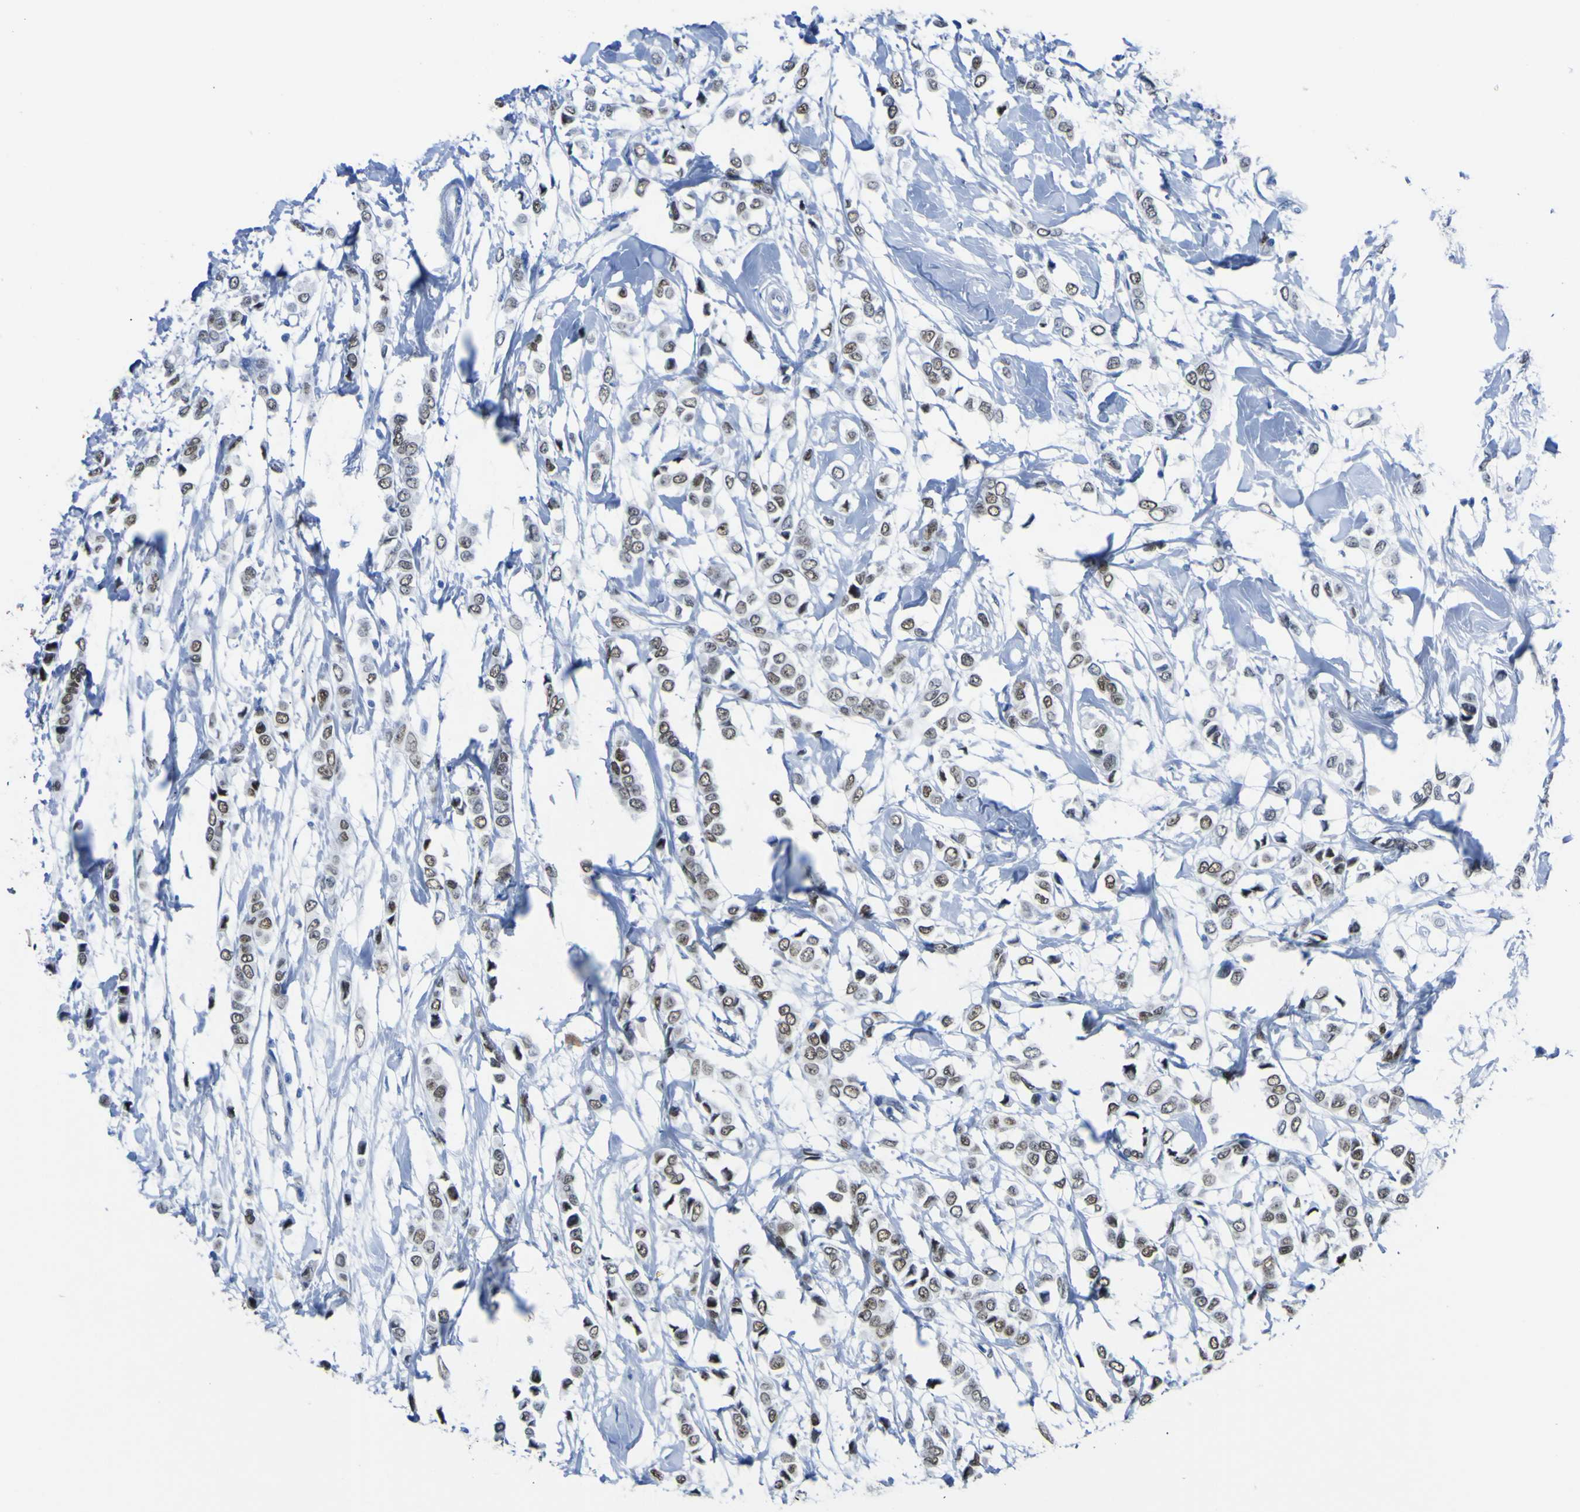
{"staining": {"intensity": "moderate", "quantity": ">75%", "location": "nuclear"}, "tissue": "breast cancer", "cell_type": "Tumor cells", "image_type": "cancer", "snomed": [{"axis": "morphology", "description": "Lobular carcinoma"}, {"axis": "topography", "description": "Breast"}], "caption": "A histopathology image showing moderate nuclear positivity in about >75% of tumor cells in breast cancer (lobular carcinoma), as visualized by brown immunohistochemical staining.", "gene": "DACH1", "patient": {"sex": "female", "age": 51}}